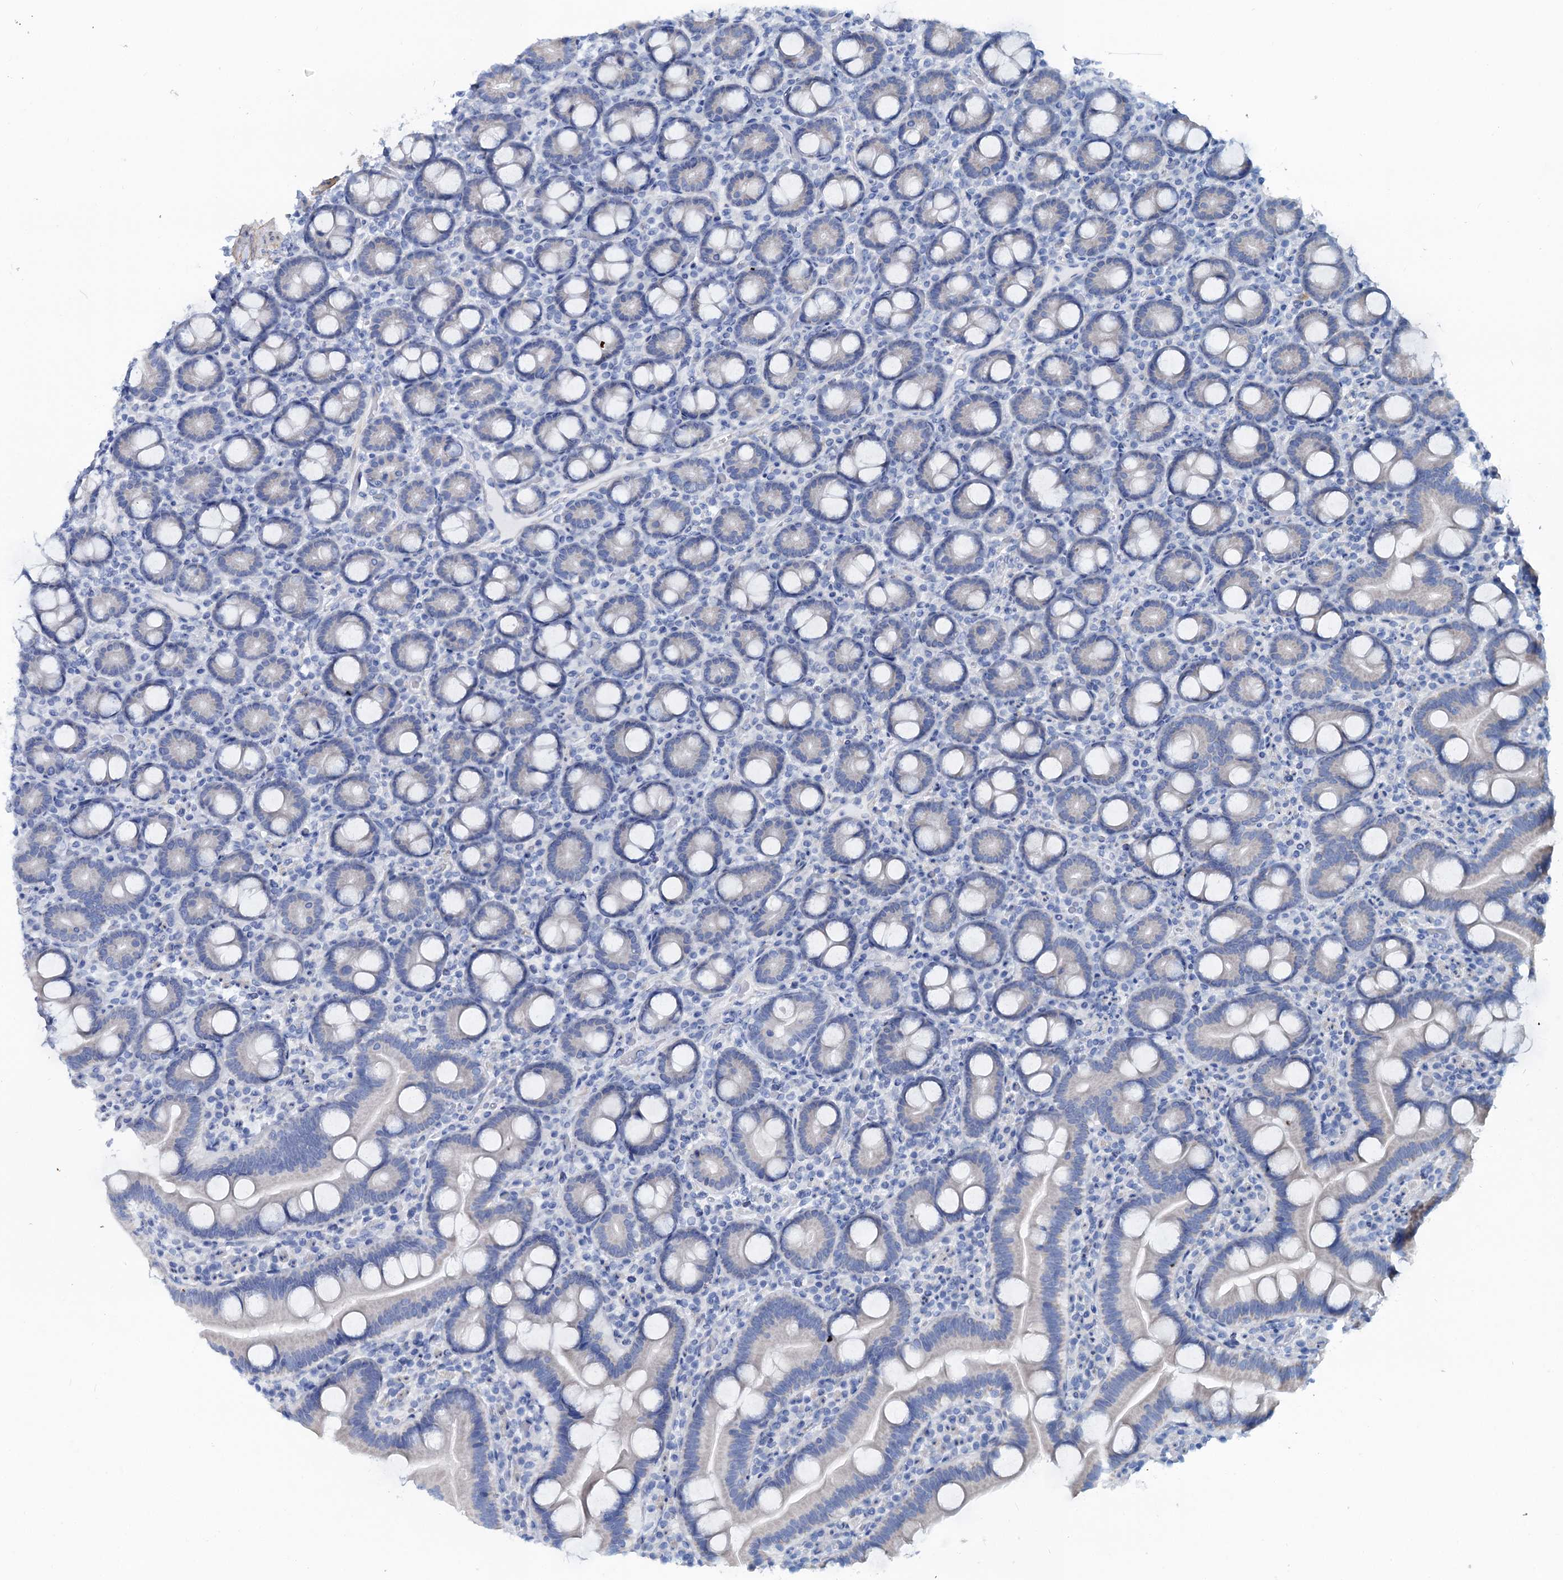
{"staining": {"intensity": "negative", "quantity": "none", "location": "none"}, "tissue": "duodenum", "cell_type": "Glandular cells", "image_type": "normal", "snomed": [{"axis": "morphology", "description": "Normal tissue, NOS"}, {"axis": "topography", "description": "Duodenum"}], "caption": "High magnification brightfield microscopy of unremarkable duodenum stained with DAB (brown) and counterstained with hematoxylin (blue): glandular cells show no significant staining. The staining was performed using DAB (3,3'-diaminobenzidine) to visualize the protein expression in brown, while the nuclei were stained in blue with hematoxylin (Magnification: 20x).", "gene": "SLC1A3", "patient": {"sex": "male", "age": 55}}